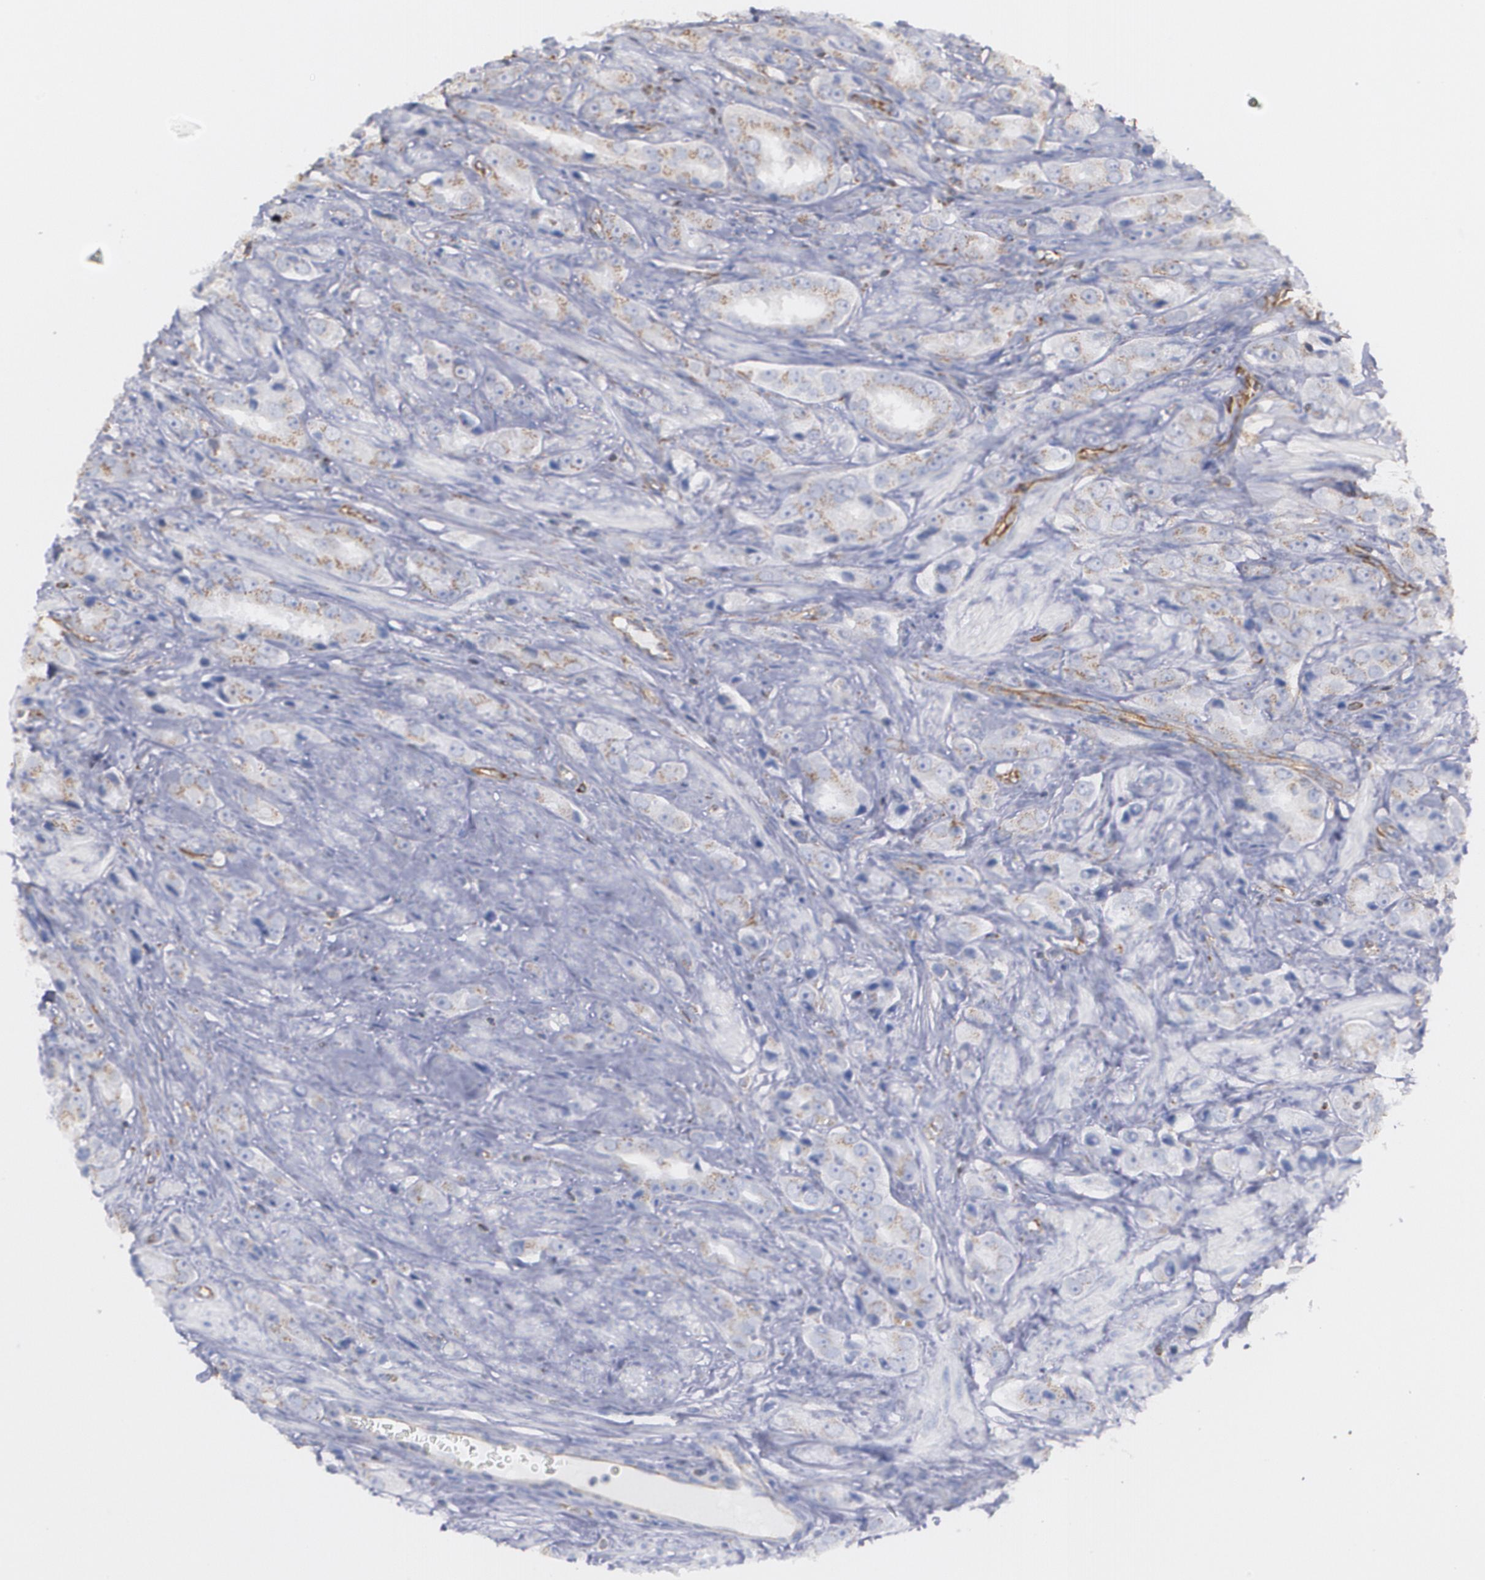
{"staining": {"intensity": "weak", "quantity": "25%-75%", "location": "cytoplasmic/membranous"}, "tissue": "prostate cancer", "cell_type": "Tumor cells", "image_type": "cancer", "snomed": [{"axis": "morphology", "description": "Adenocarcinoma, Medium grade"}, {"axis": "topography", "description": "Prostate"}], "caption": "DAB immunohistochemical staining of prostate cancer exhibits weak cytoplasmic/membranous protein staining in about 25%-75% of tumor cells. Nuclei are stained in blue.", "gene": "TRIP11", "patient": {"sex": "male", "age": 53}}